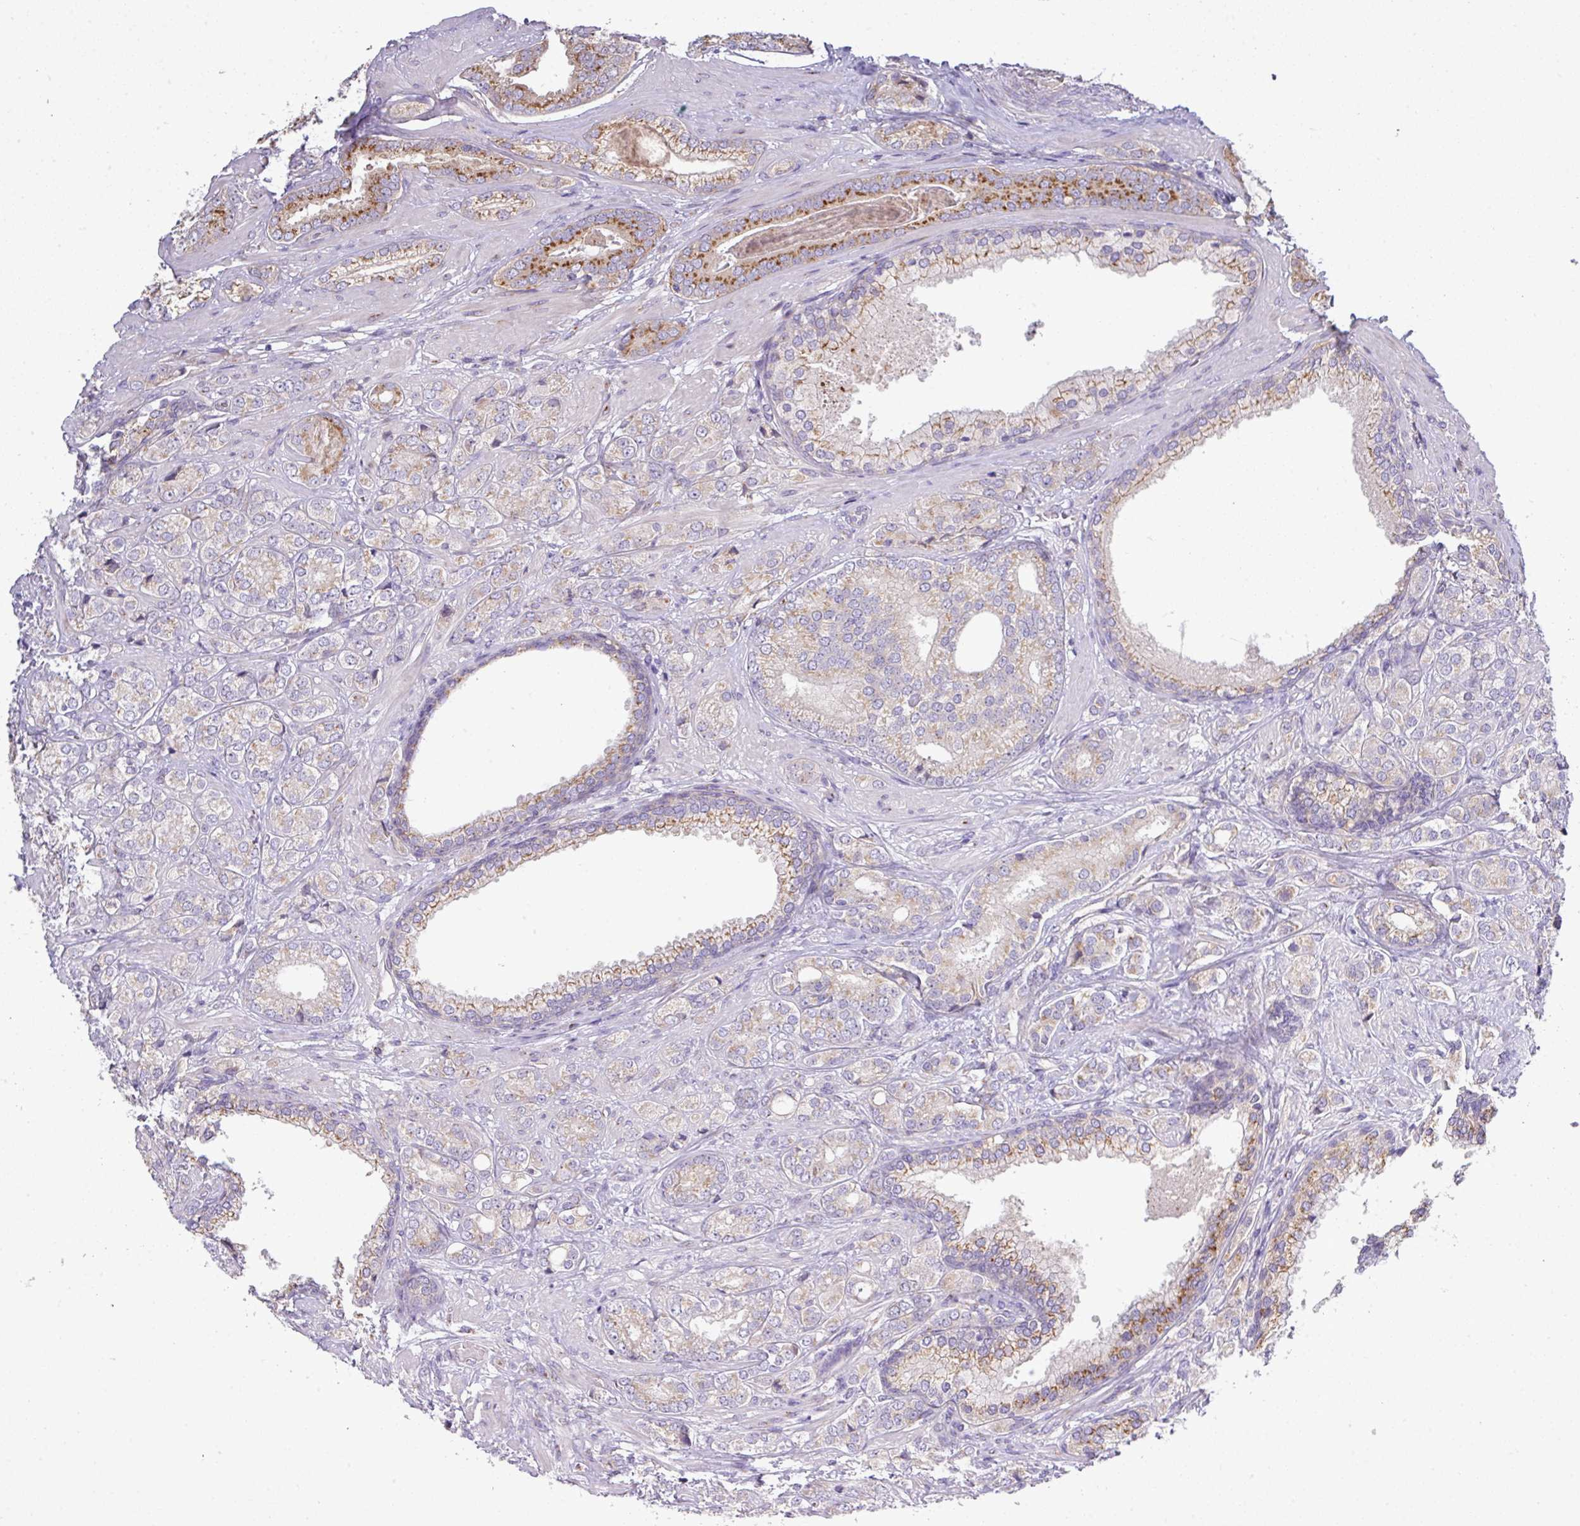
{"staining": {"intensity": "moderate", "quantity": "25%-75%", "location": "cytoplasmic/membranous"}, "tissue": "prostate cancer", "cell_type": "Tumor cells", "image_type": "cancer", "snomed": [{"axis": "morphology", "description": "Adenocarcinoma, High grade"}, {"axis": "topography", "description": "Prostate"}], "caption": "Immunohistochemistry staining of prostate cancer (adenocarcinoma (high-grade)), which reveals medium levels of moderate cytoplasmic/membranous expression in about 25%-75% of tumor cells indicating moderate cytoplasmic/membranous protein expression. The staining was performed using DAB (3,3'-diaminobenzidine) (brown) for protein detection and nuclei were counterstained in hematoxylin (blue).", "gene": "VTI1A", "patient": {"sex": "male", "age": 60}}